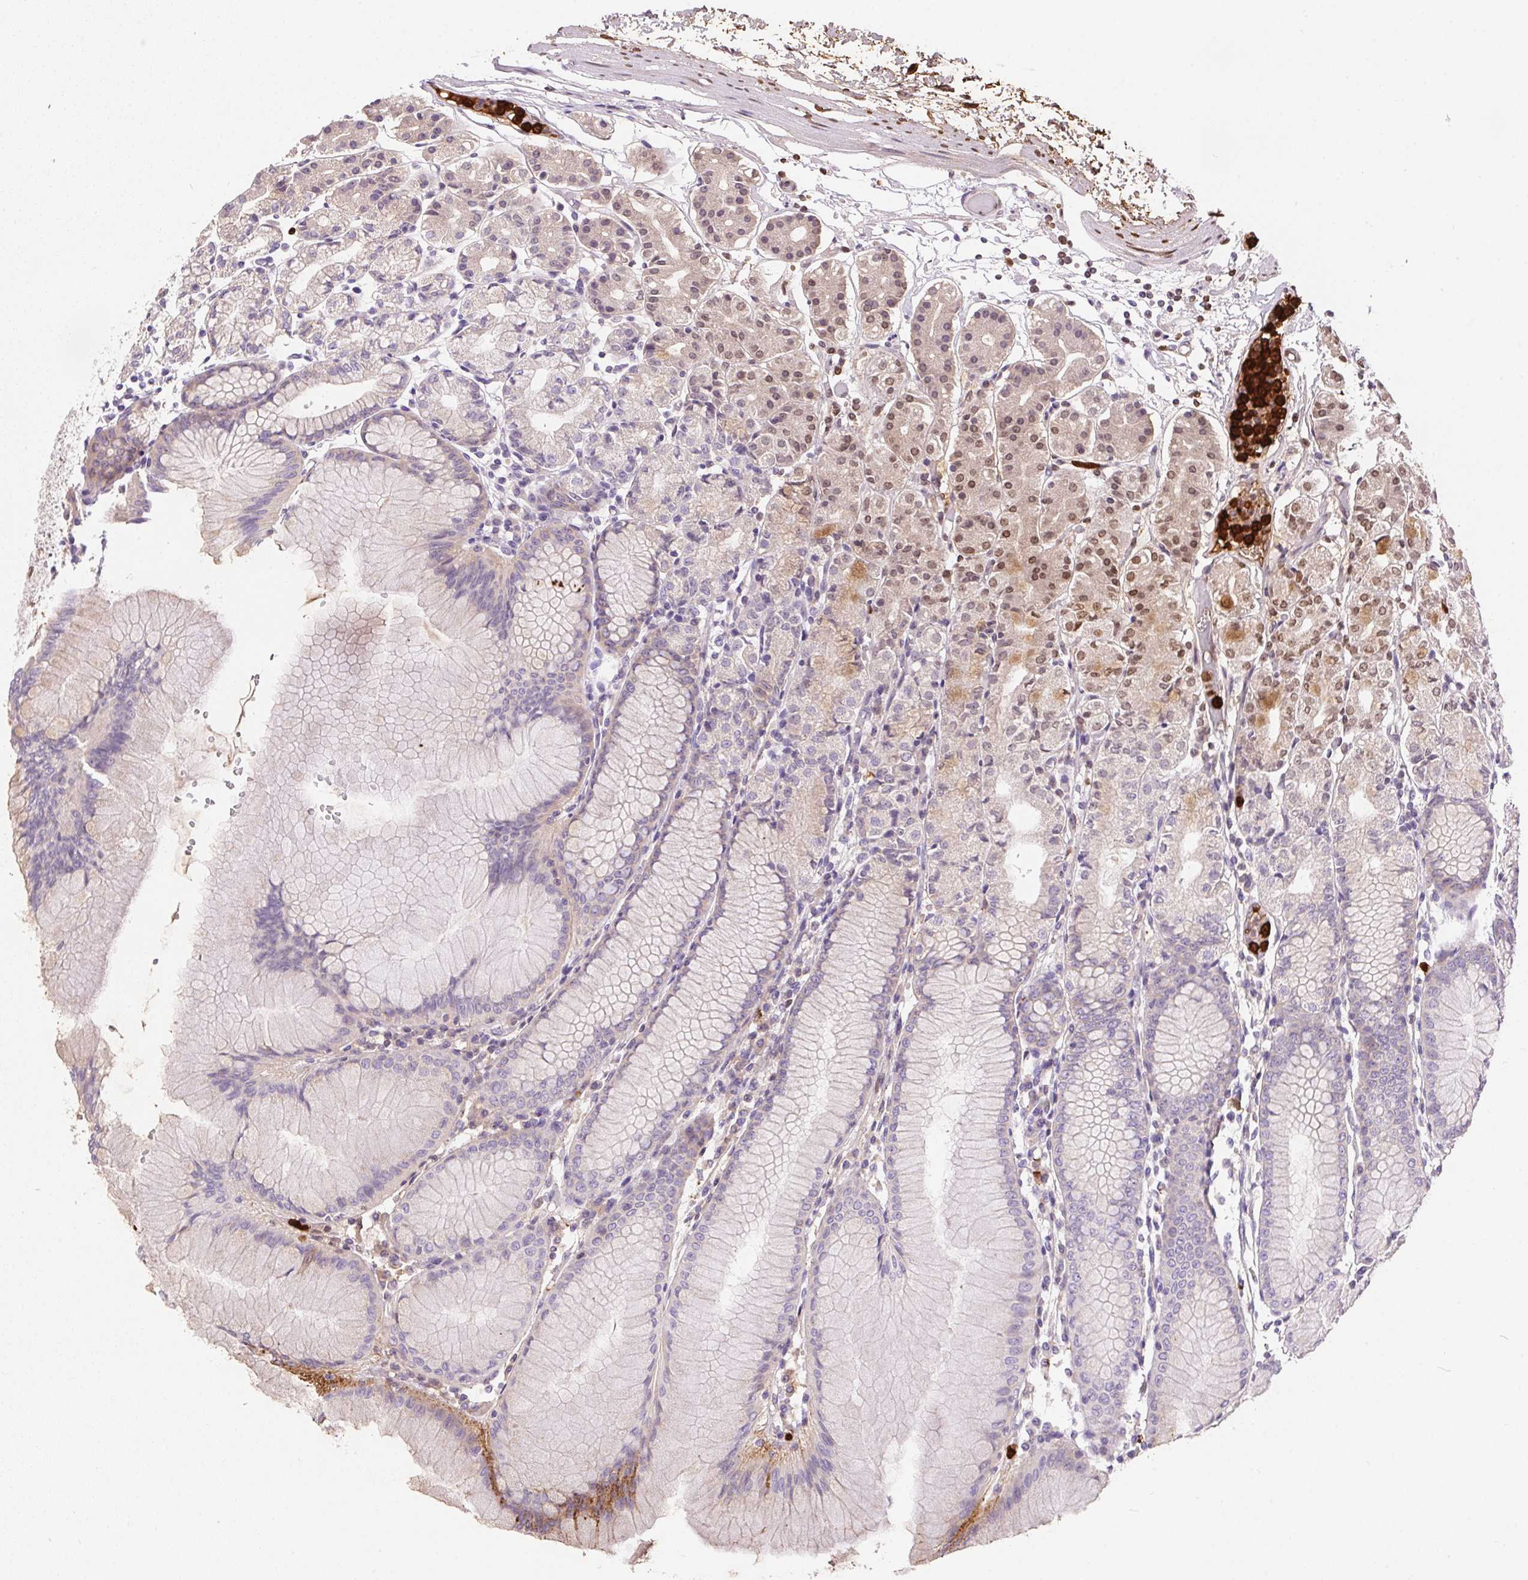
{"staining": {"intensity": "moderate", "quantity": "<25%", "location": "nuclear"}, "tissue": "stomach", "cell_type": "Glandular cells", "image_type": "normal", "snomed": [{"axis": "morphology", "description": "Normal tissue, NOS"}, {"axis": "topography", "description": "Stomach"}], "caption": "IHC micrograph of benign stomach stained for a protein (brown), which reveals low levels of moderate nuclear positivity in about <25% of glandular cells.", "gene": "ORM1", "patient": {"sex": "female", "age": 57}}